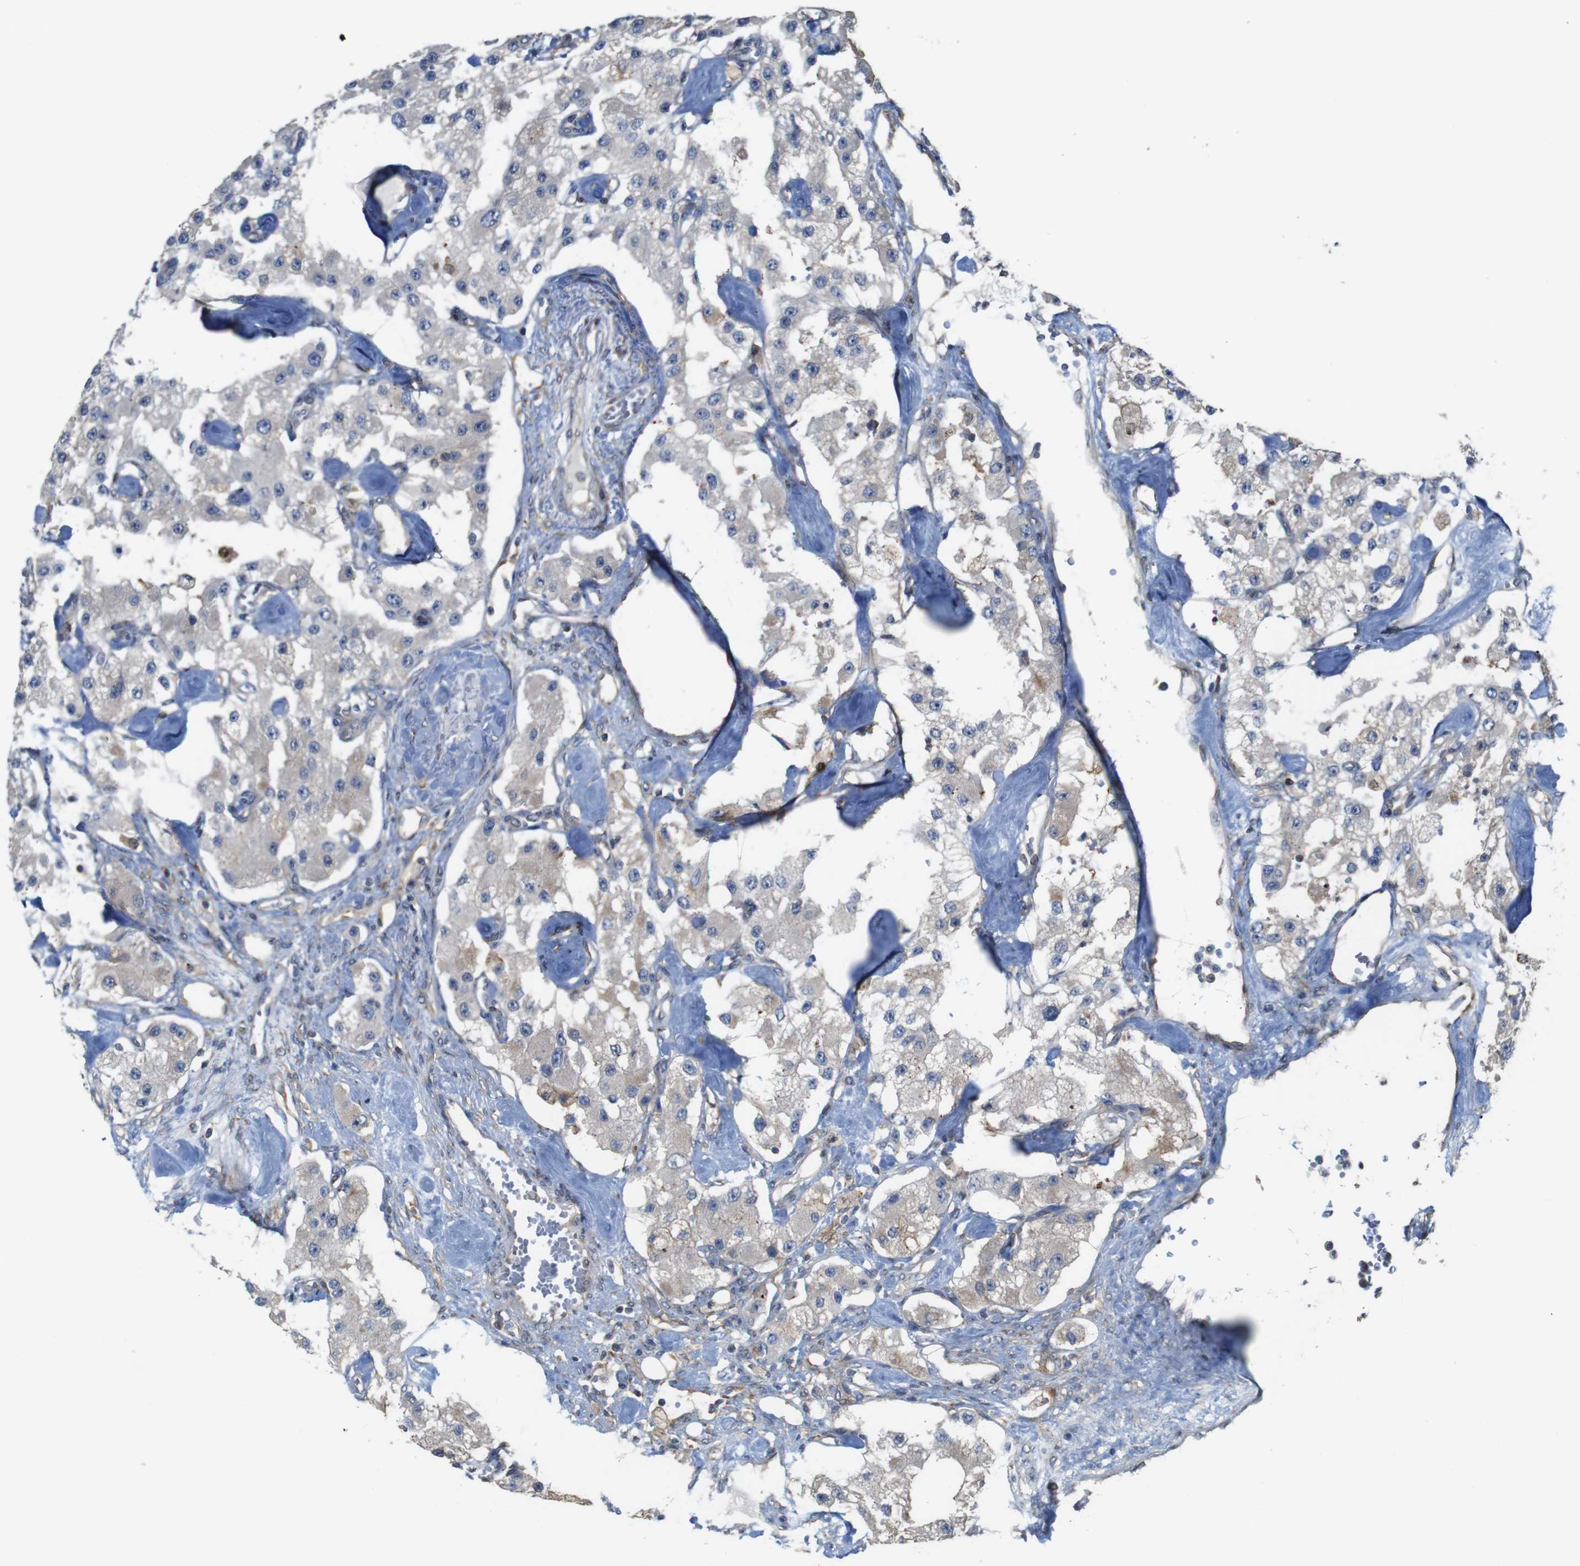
{"staining": {"intensity": "weak", "quantity": ">75%", "location": "cytoplasmic/membranous"}, "tissue": "carcinoid", "cell_type": "Tumor cells", "image_type": "cancer", "snomed": [{"axis": "morphology", "description": "Carcinoid, malignant, NOS"}, {"axis": "topography", "description": "Pancreas"}], "caption": "The image reveals staining of malignant carcinoid, revealing weak cytoplasmic/membranous protein staining (brown color) within tumor cells. (DAB IHC with brightfield microscopy, high magnification).", "gene": "PCOLCE2", "patient": {"sex": "male", "age": 41}}